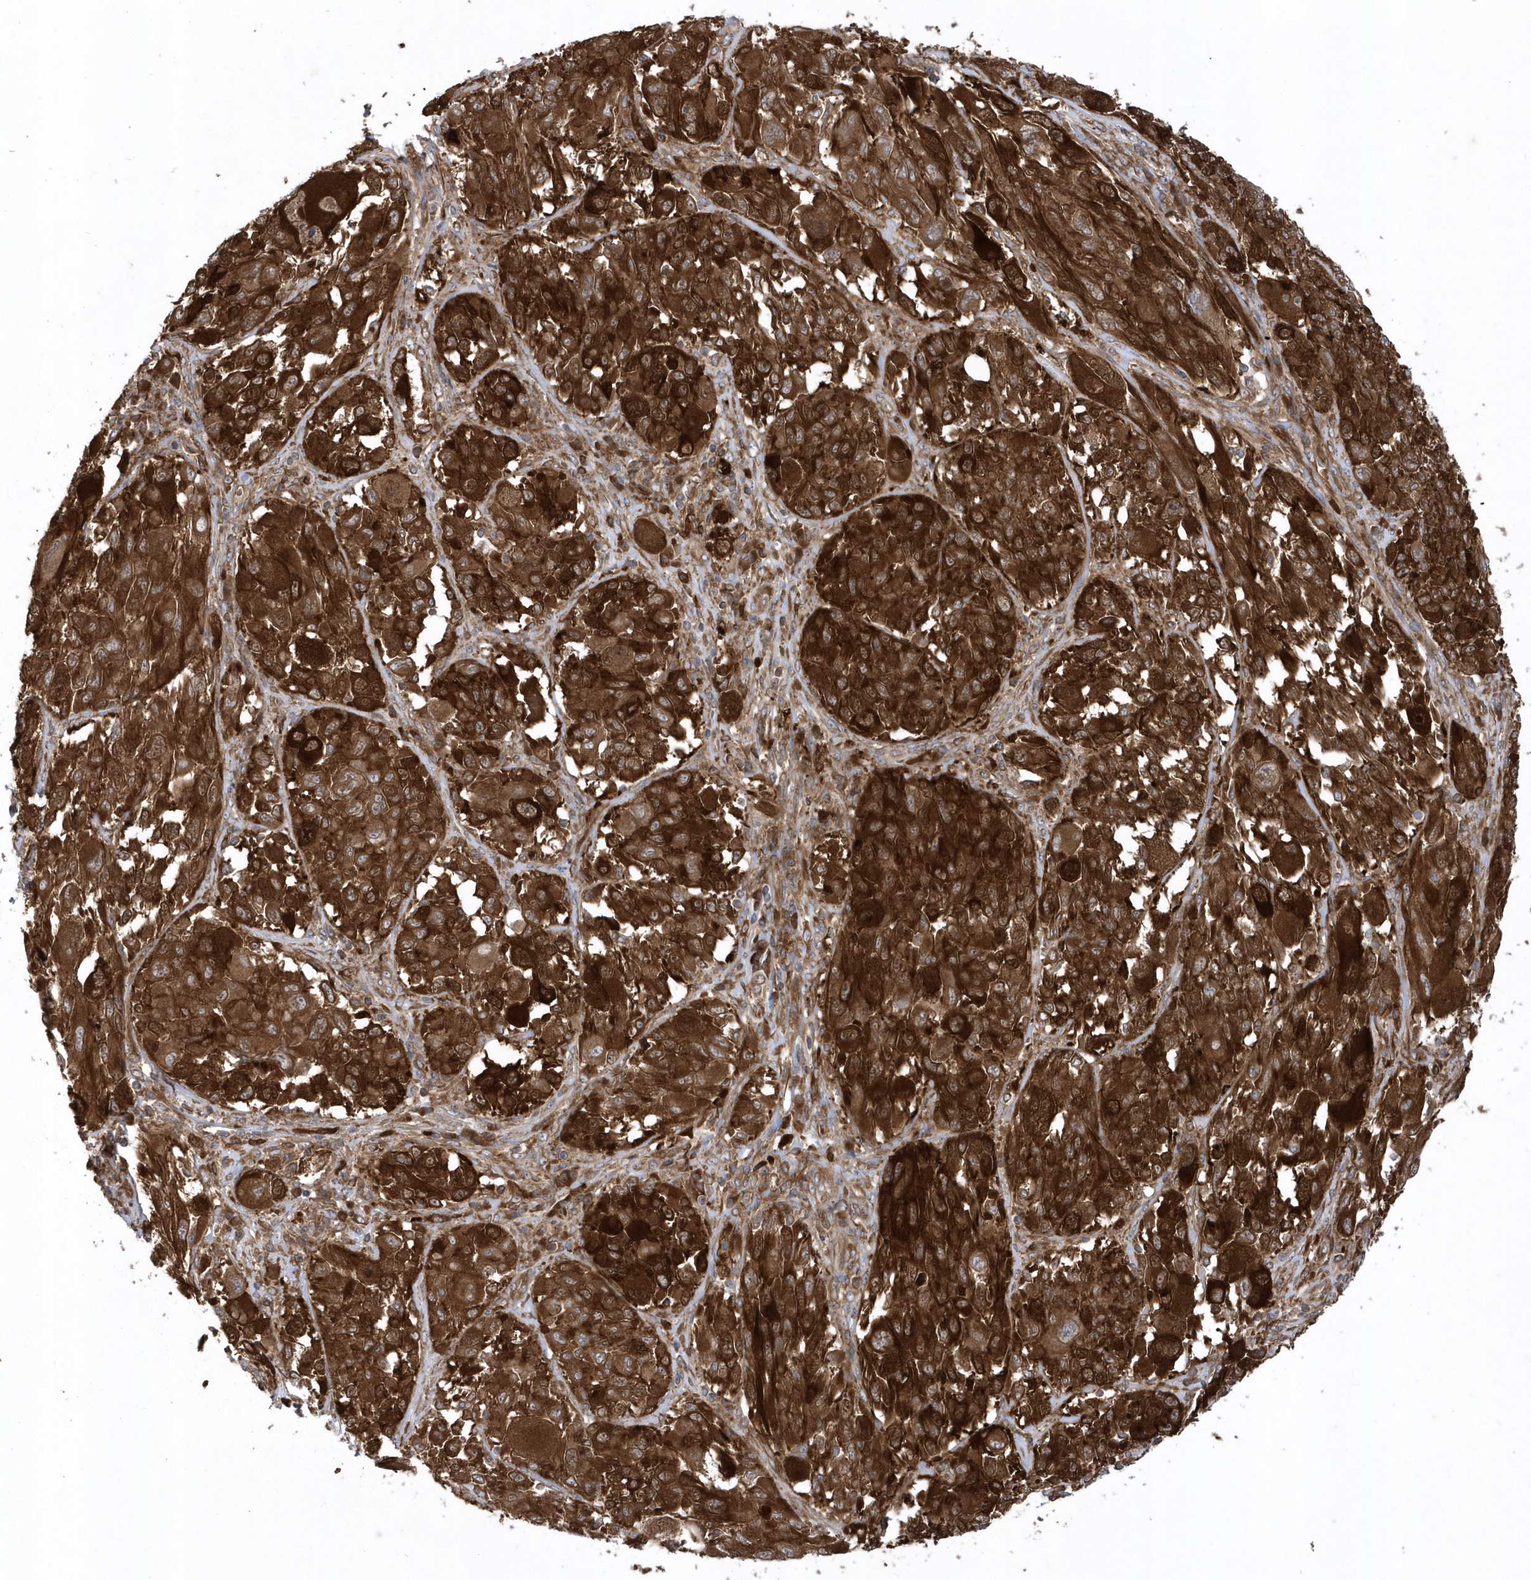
{"staining": {"intensity": "strong", "quantity": ">75%", "location": "cytoplasmic/membranous"}, "tissue": "melanoma", "cell_type": "Tumor cells", "image_type": "cancer", "snomed": [{"axis": "morphology", "description": "Malignant melanoma, NOS"}, {"axis": "topography", "description": "Skin"}], "caption": "High-magnification brightfield microscopy of malignant melanoma stained with DAB (brown) and counterstained with hematoxylin (blue). tumor cells exhibit strong cytoplasmic/membranous expression is seen in approximately>75% of cells.", "gene": "PAICS", "patient": {"sex": "female", "age": 91}}